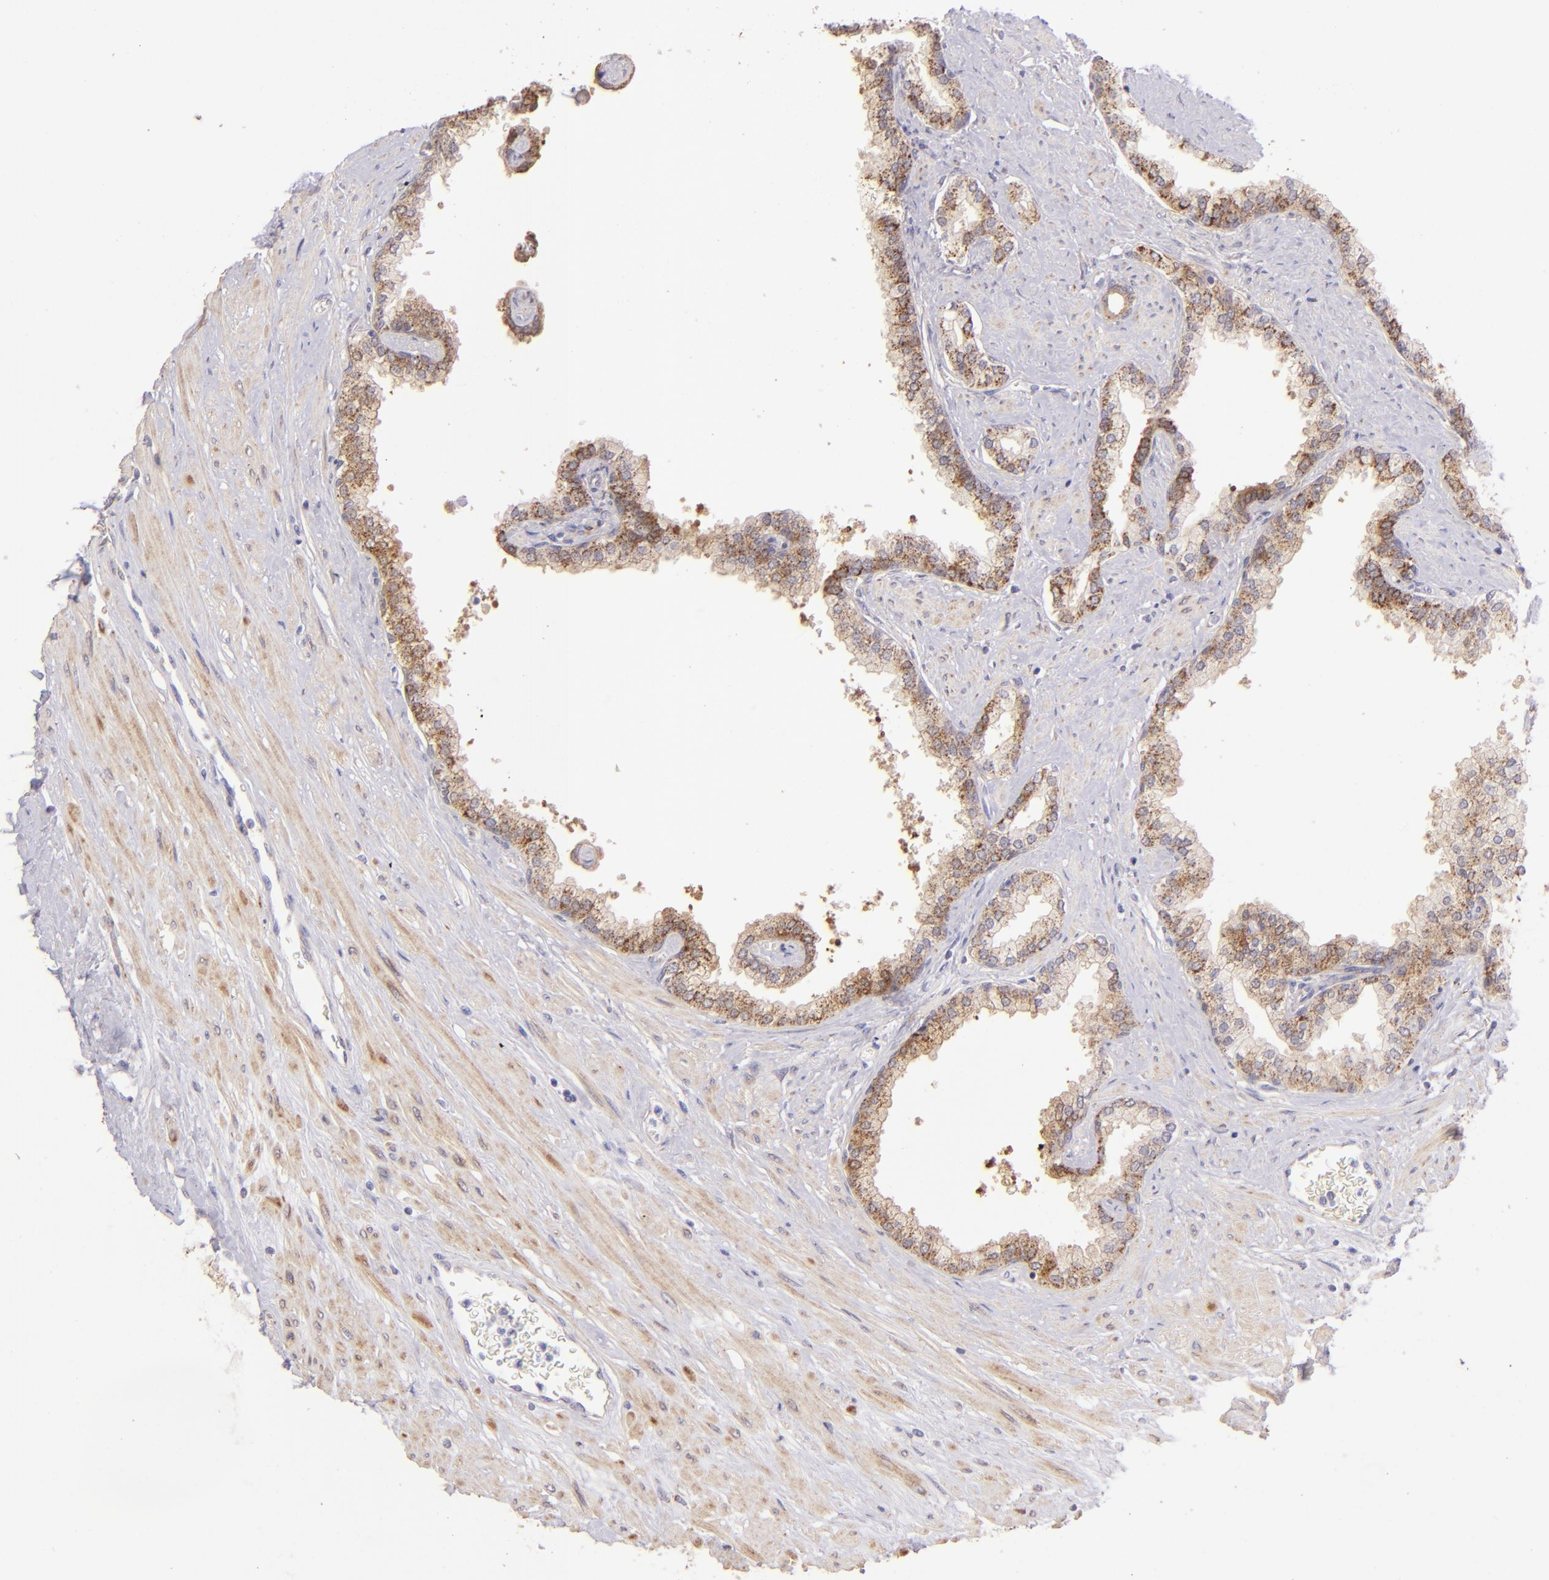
{"staining": {"intensity": "weak", "quantity": ">75%", "location": "cytoplasmic/membranous"}, "tissue": "prostate", "cell_type": "Glandular cells", "image_type": "normal", "snomed": [{"axis": "morphology", "description": "Normal tissue, NOS"}, {"axis": "topography", "description": "Prostate"}], "caption": "Immunohistochemistry photomicrograph of benign prostate: human prostate stained using immunohistochemistry (IHC) shows low levels of weak protein expression localized specifically in the cytoplasmic/membranous of glandular cells, appearing as a cytoplasmic/membranous brown color.", "gene": "SH2D4A", "patient": {"sex": "male", "age": 60}}